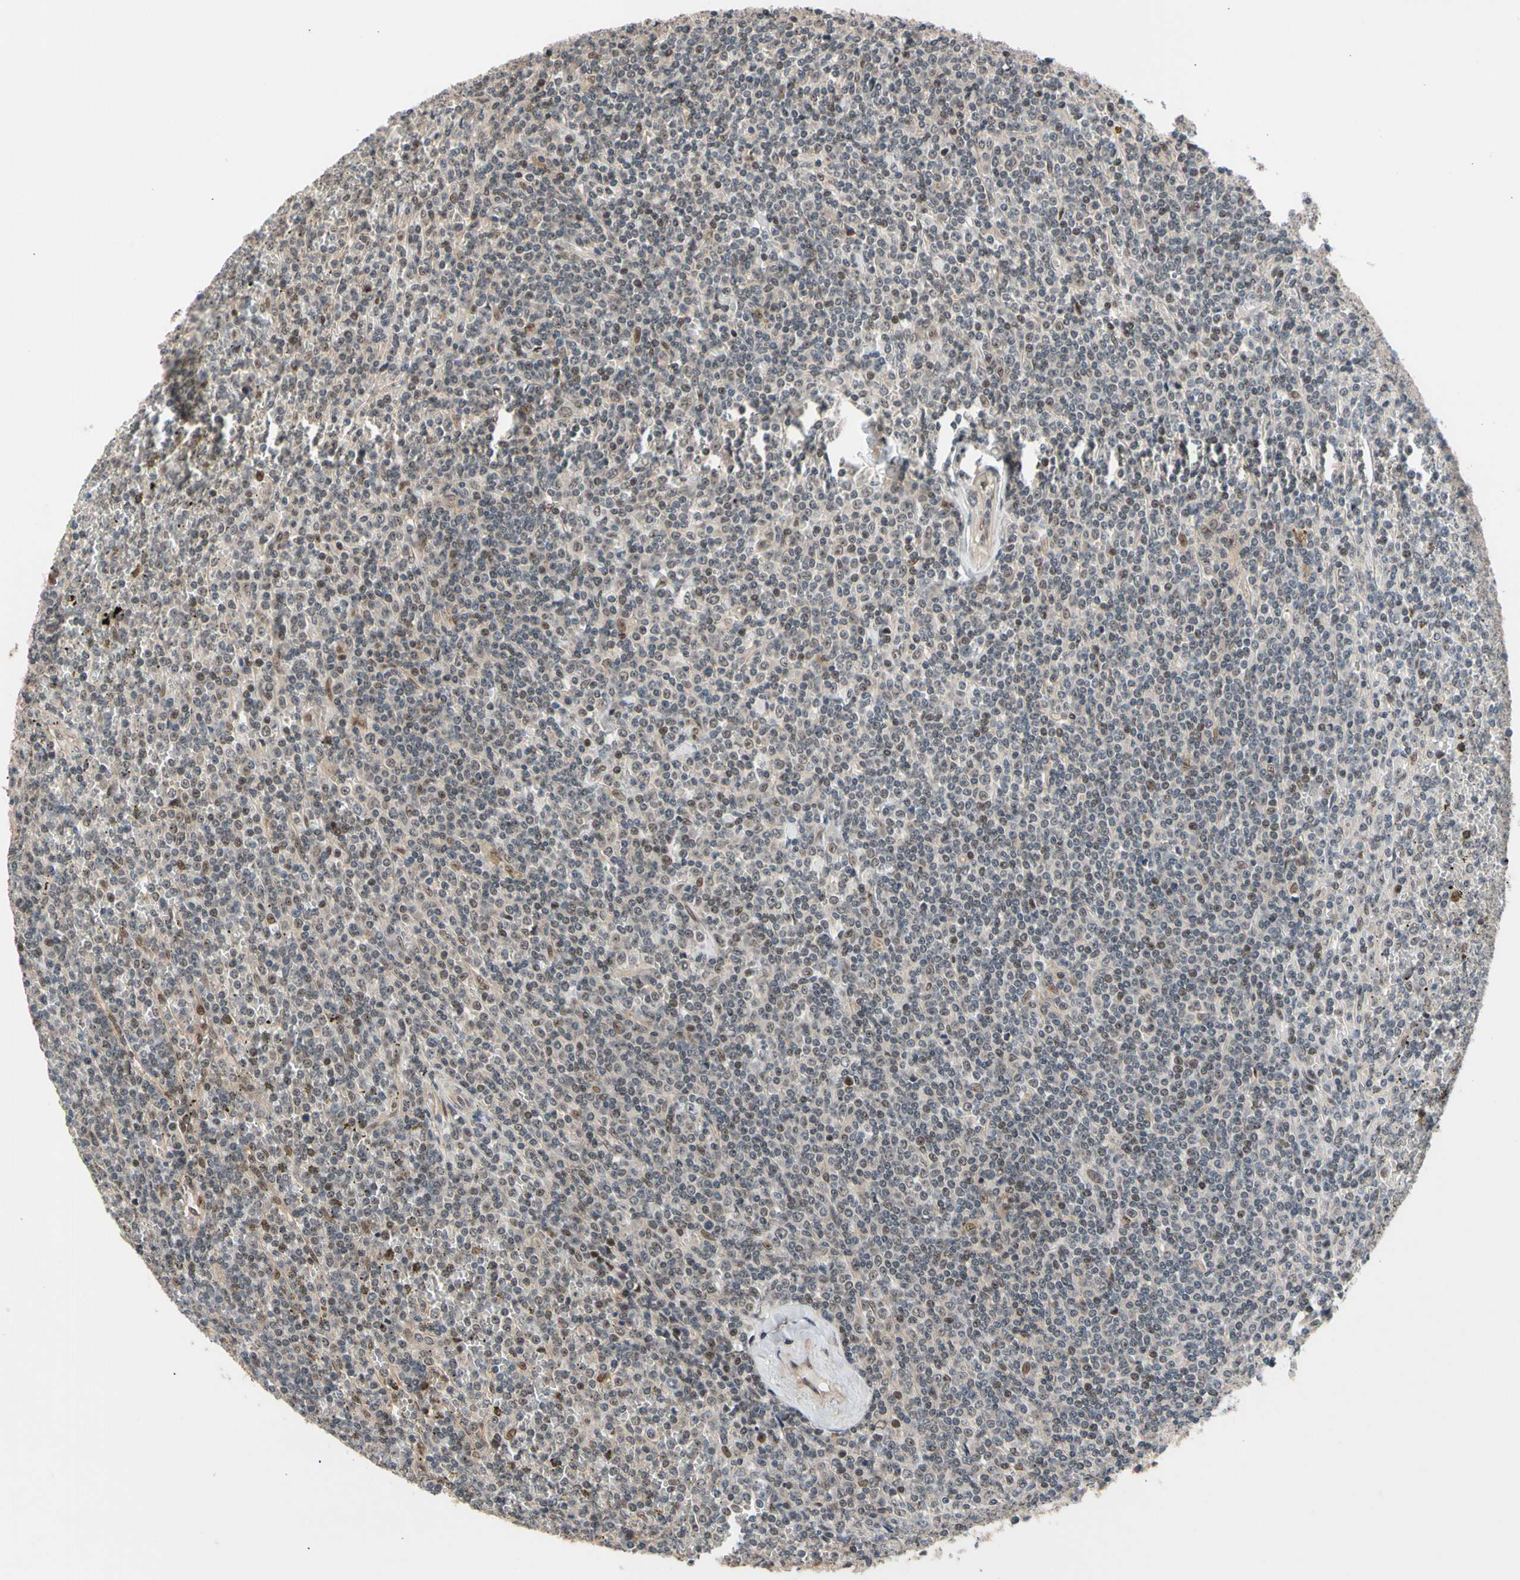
{"staining": {"intensity": "weak", "quantity": "25%-75%", "location": "cytoplasmic/membranous,nuclear"}, "tissue": "lymphoma", "cell_type": "Tumor cells", "image_type": "cancer", "snomed": [{"axis": "morphology", "description": "Malignant lymphoma, non-Hodgkin's type, Low grade"}, {"axis": "topography", "description": "Spleen"}], "caption": "A high-resolution histopathology image shows immunohistochemistry (IHC) staining of lymphoma, which shows weak cytoplasmic/membranous and nuclear staining in about 25%-75% of tumor cells.", "gene": "NGEF", "patient": {"sex": "female", "age": 19}}